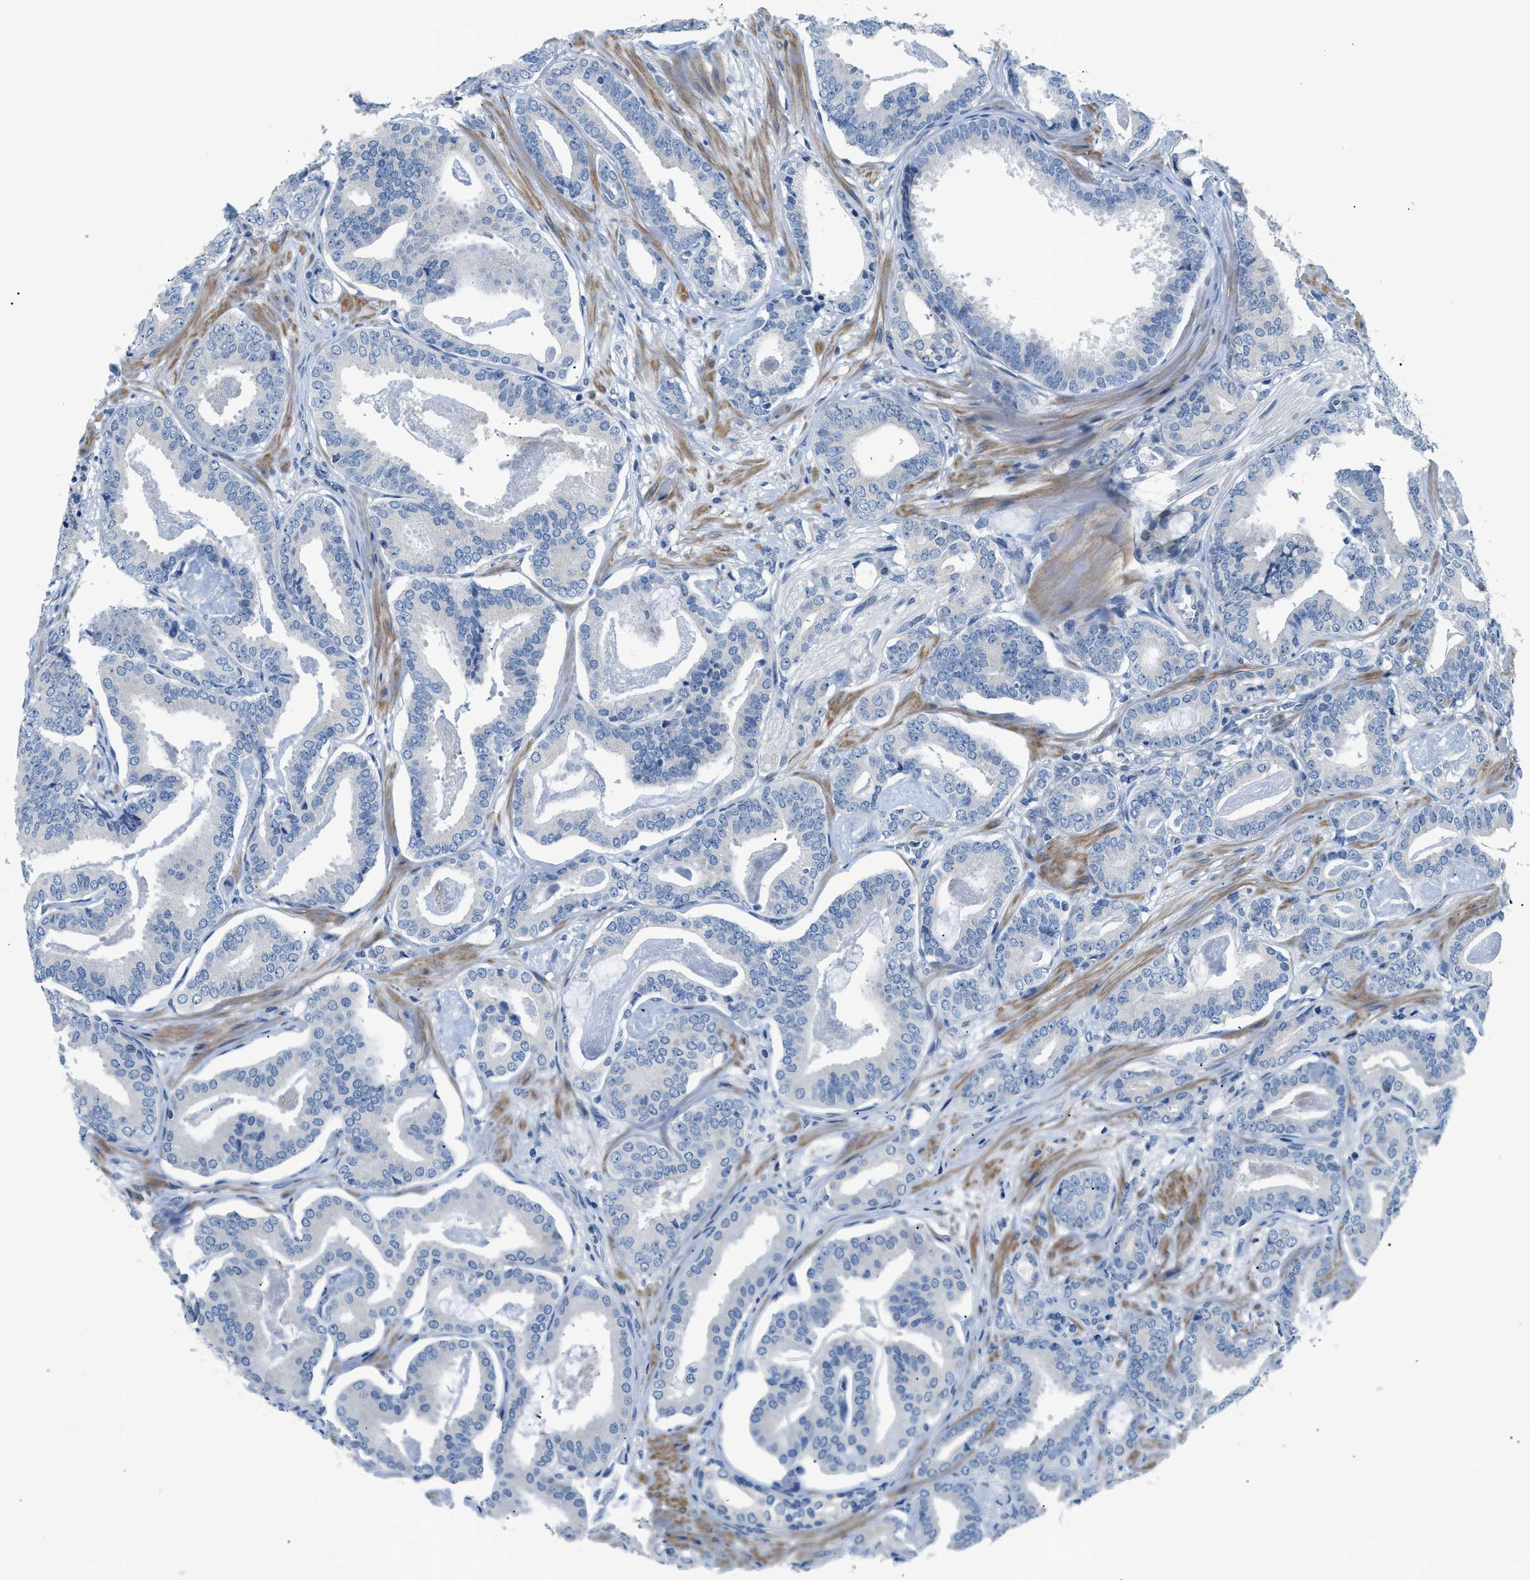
{"staining": {"intensity": "negative", "quantity": "none", "location": "none"}, "tissue": "prostate cancer", "cell_type": "Tumor cells", "image_type": "cancer", "snomed": [{"axis": "morphology", "description": "Adenocarcinoma, Low grade"}, {"axis": "topography", "description": "Prostate"}], "caption": "Prostate cancer was stained to show a protein in brown. There is no significant positivity in tumor cells.", "gene": "FDCSP", "patient": {"sex": "male", "age": 53}}